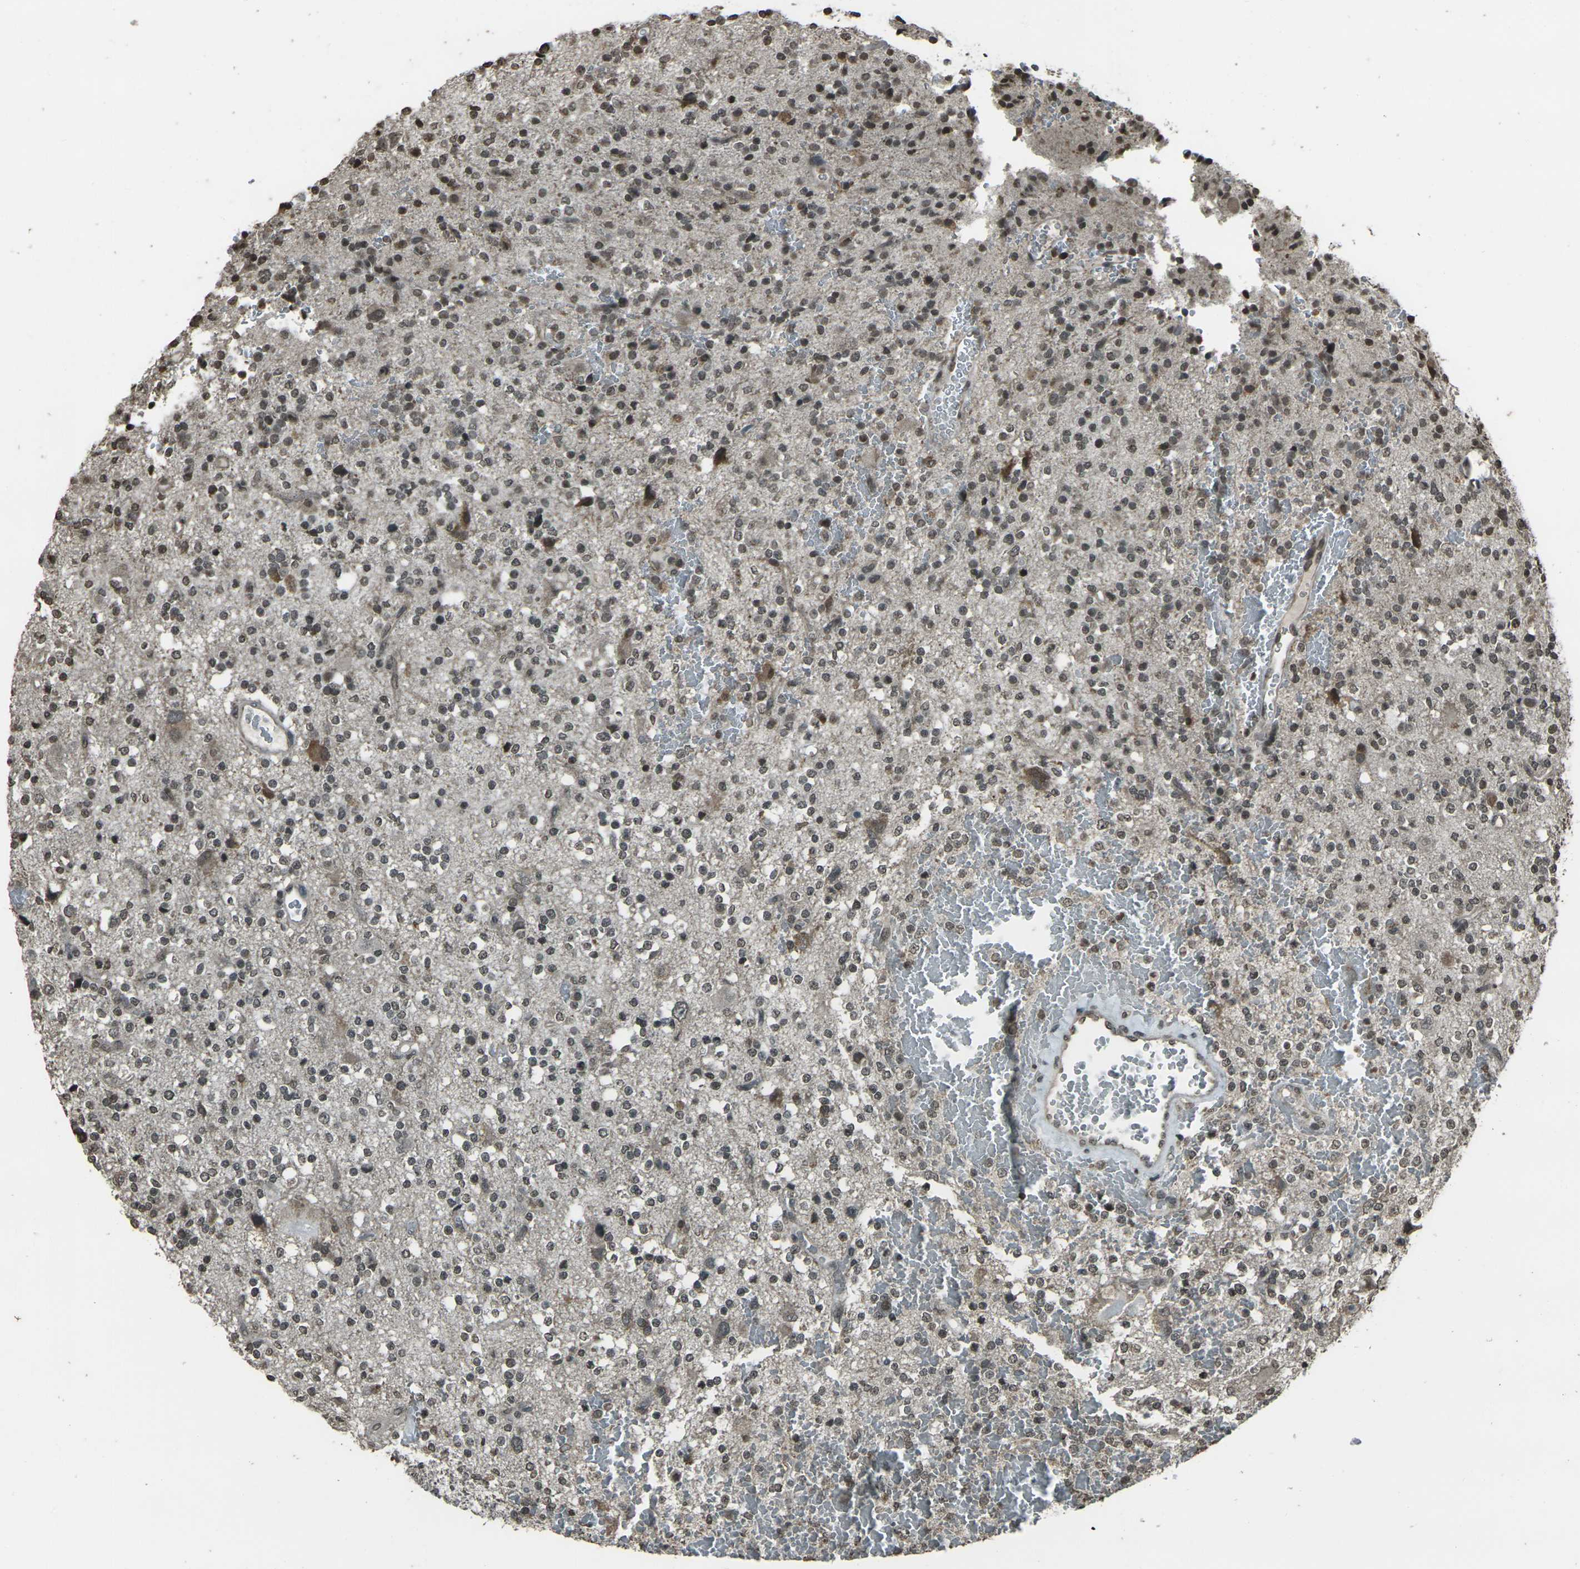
{"staining": {"intensity": "weak", "quantity": ">75%", "location": "nuclear"}, "tissue": "glioma", "cell_type": "Tumor cells", "image_type": "cancer", "snomed": [{"axis": "morphology", "description": "Glioma, malignant, High grade"}, {"axis": "topography", "description": "Brain"}], "caption": "IHC (DAB (3,3'-diaminobenzidine)) staining of human malignant glioma (high-grade) shows weak nuclear protein expression in approximately >75% of tumor cells.", "gene": "PRPF8", "patient": {"sex": "male", "age": 47}}